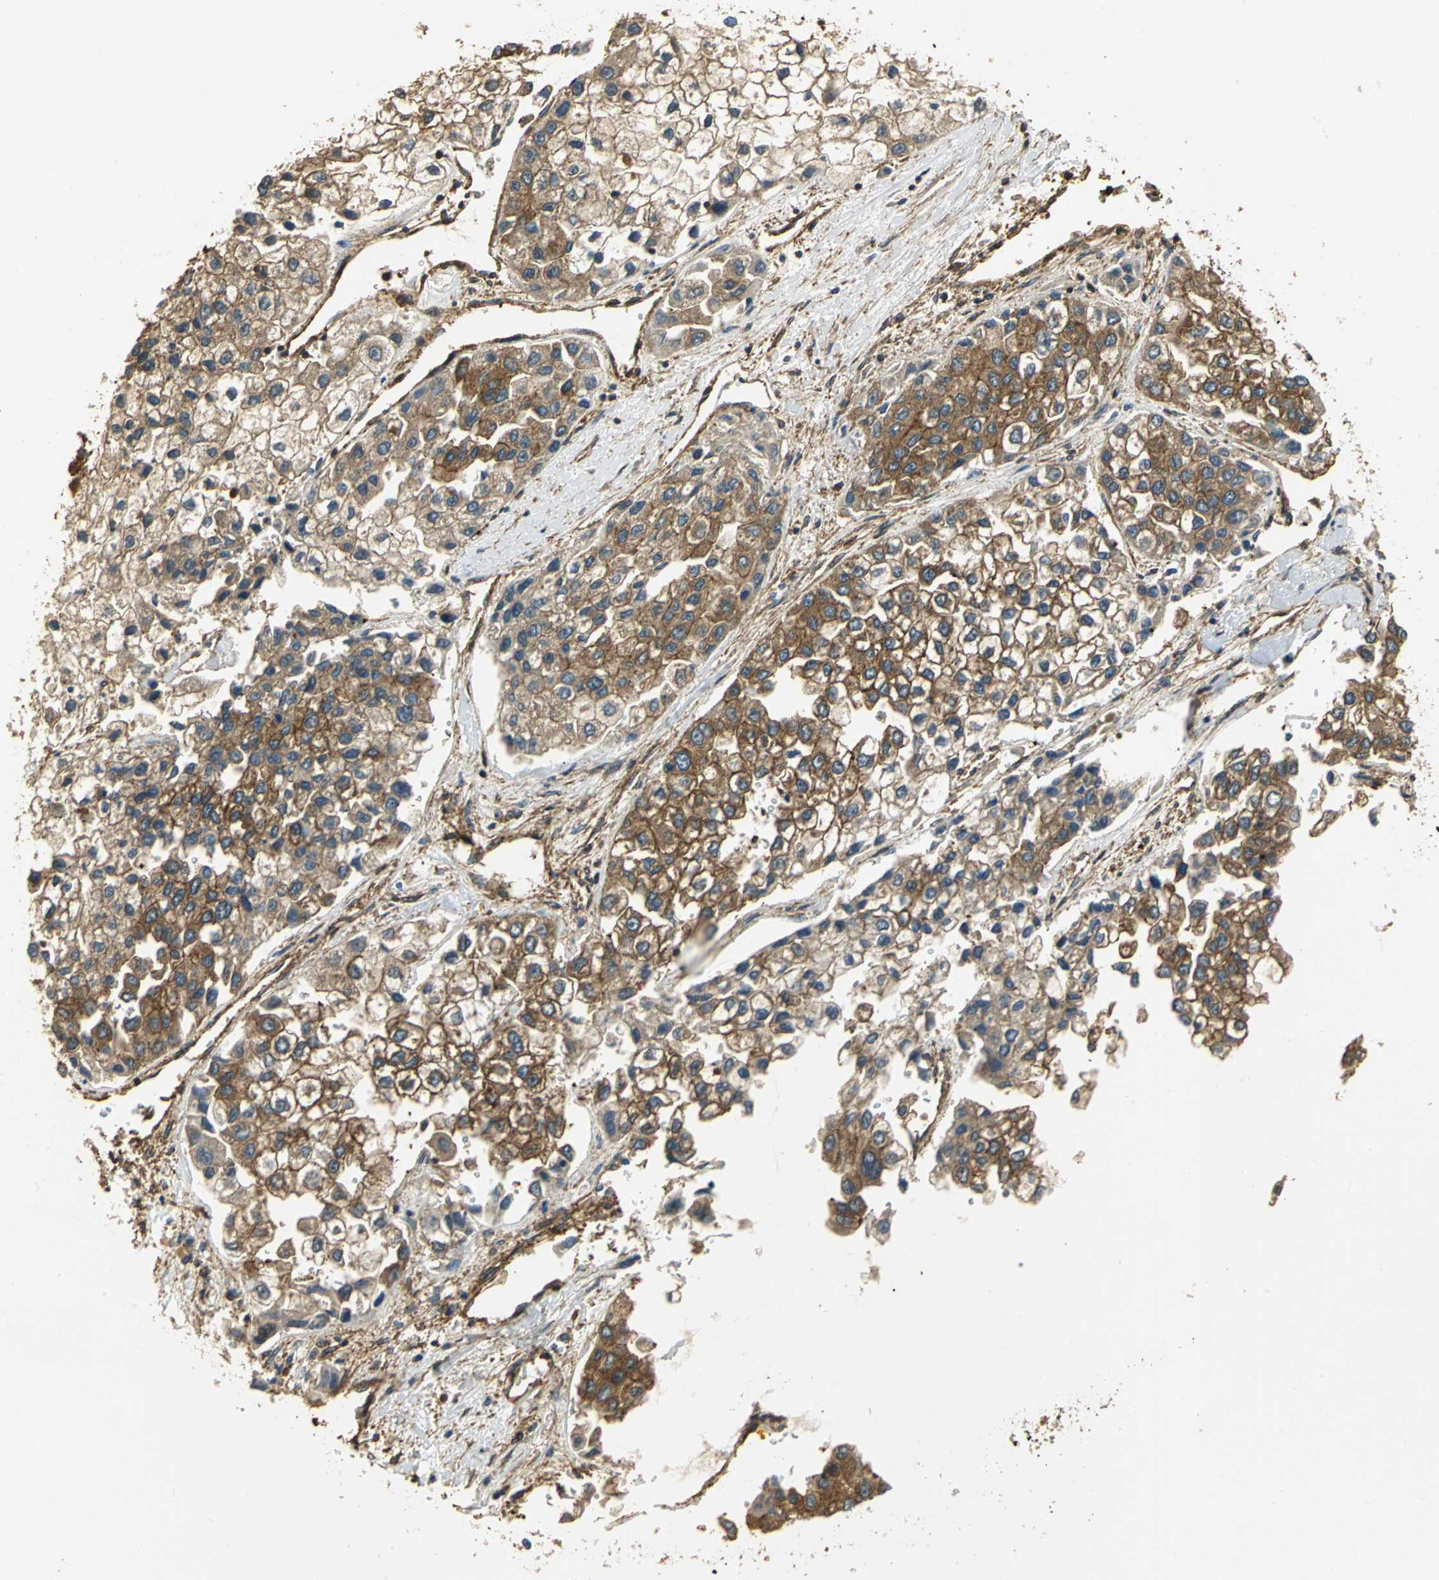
{"staining": {"intensity": "strong", "quantity": ">75%", "location": "cytoplasmic/membranous"}, "tissue": "liver cancer", "cell_type": "Tumor cells", "image_type": "cancer", "snomed": [{"axis": "morphology", "description": "Carcinoma, Hepatocellular, NOS"}, {"axis": "topography", "description": "Liver"}], "caption": "High-magnification brightfield microscopy of liver hepatocellular carcinoma stained with DAB (brown) and counterstained with hematoxylin (blue). tumor cells exhibit strong cytoplasmic/membranous expression is appreciated in about>75% of cells.", "gene": "TLN1", "patient": {"sex": "female", "age": 66}}